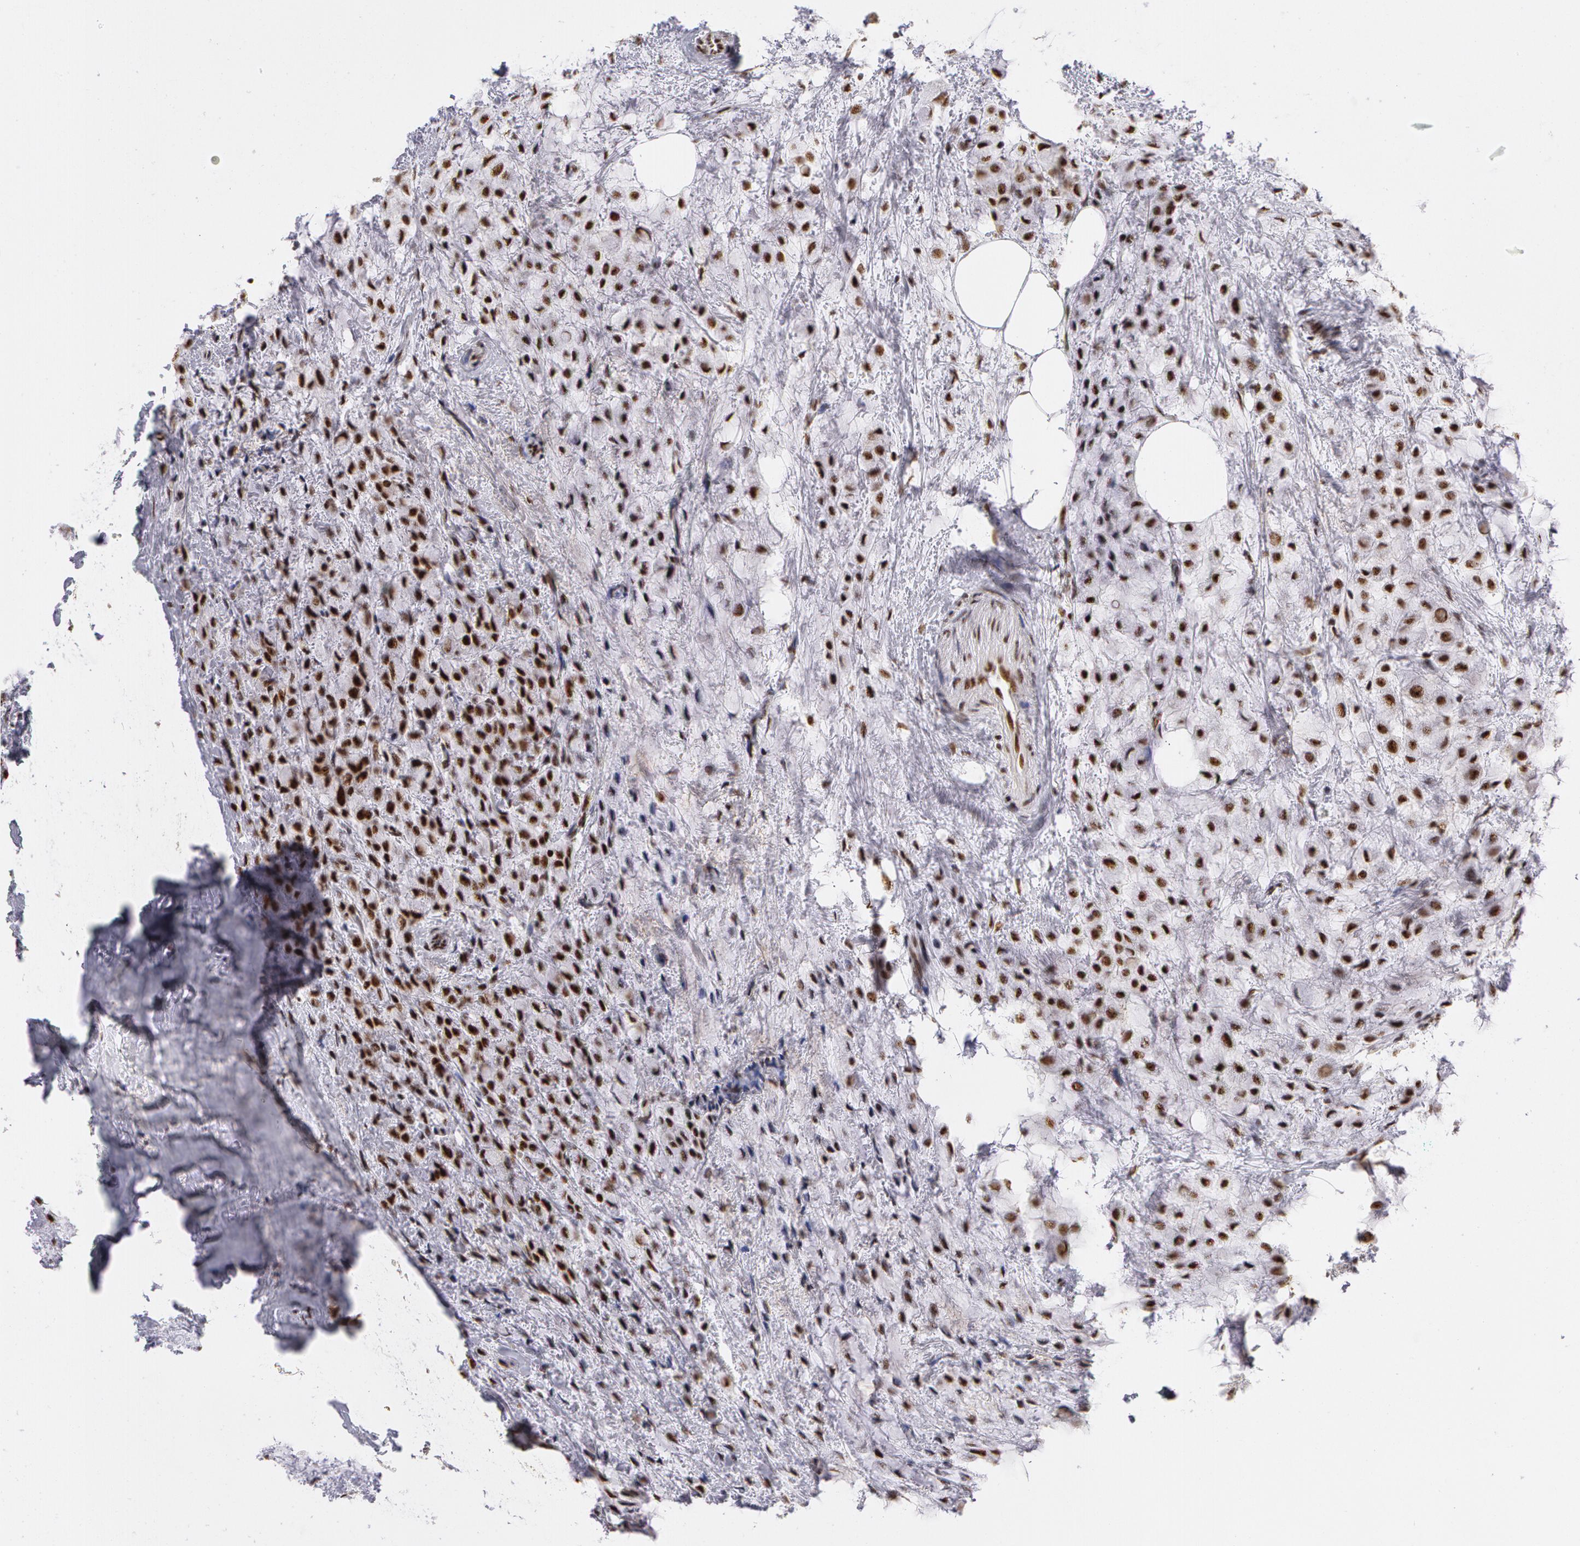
{"staining": {"intensity": "strong", "quantity": ">75%", "location": "nuclear"}, "tissue": "breast cancer", "cell_type": "Tumor cells", "image_type": "cancer", "snomed": [{"axis": "morphology", "description": "Lobular carcinoma"}, {"axis": "topography", "description": "Breast"}], "caption": "Immunohistochemistry (IHC) (DAB) staining of lobular carcinoma (breast) shows strong nuclear protein expression in about >75% of tumor cells.", "gene": "PNN", "patient": {"sex": "female", "age": 85}}